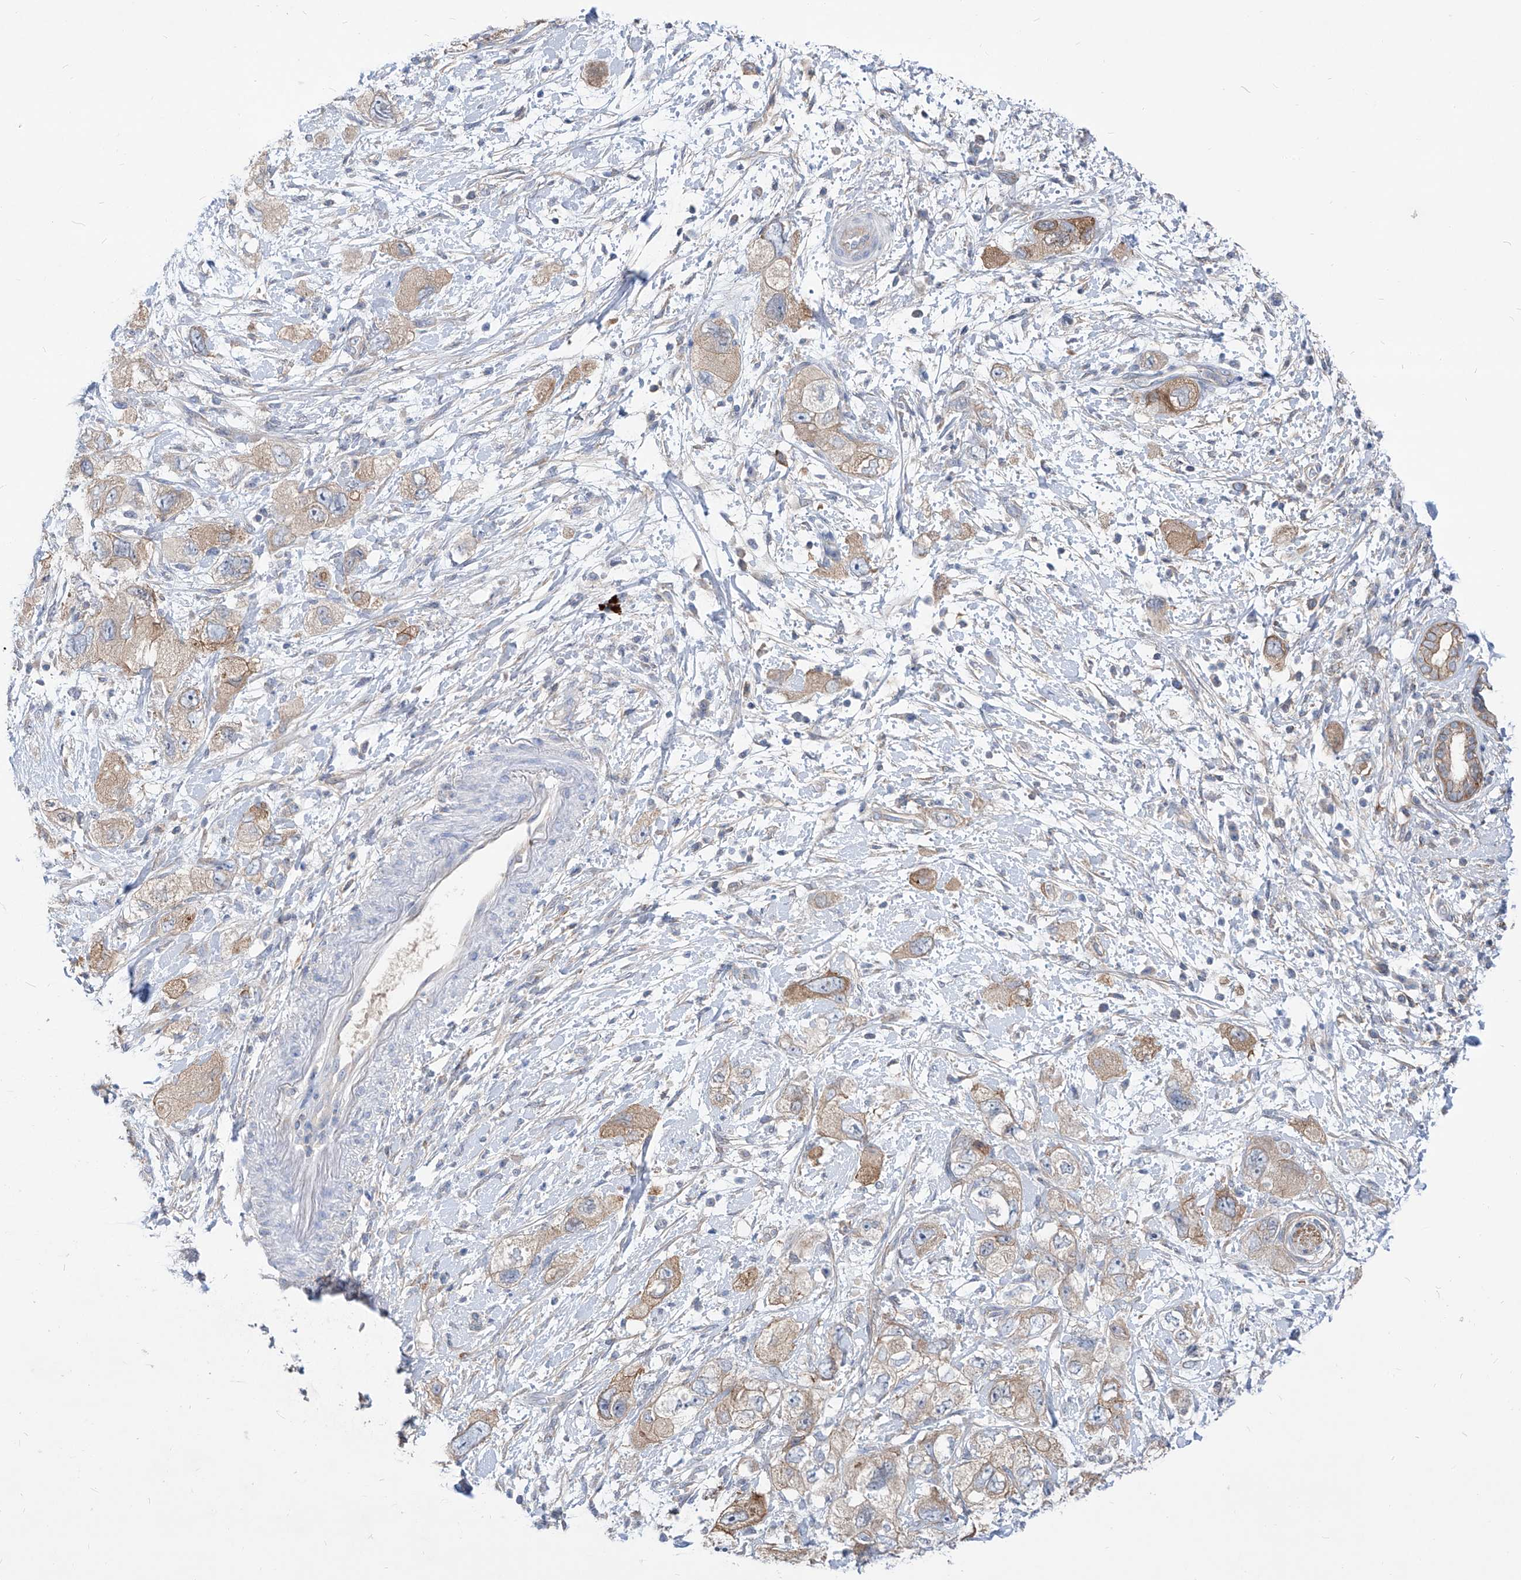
{"staining": {"intensity": "weak", "quantity": ">75%", "location": "cytoplasmic/membranous"}, "tissue": "pancreatic cancer", "cell_type": "Tumor cells", "image_type": "cancer", "snomed": [{"axis": "morphology", "description": "Adenocarcinoma, NOS"}, {"axis": "topography", "description": "Pancreas"}], "caption": "An image showing weak cytoplasmic/membranous expression in approximately >75% of tumor cells in adenocarcinoma (pancreatic), as visualized by brown immunohistochemical staining.", "gene": "AKAP10", "patient": {"sex": "female", "age": 73}}